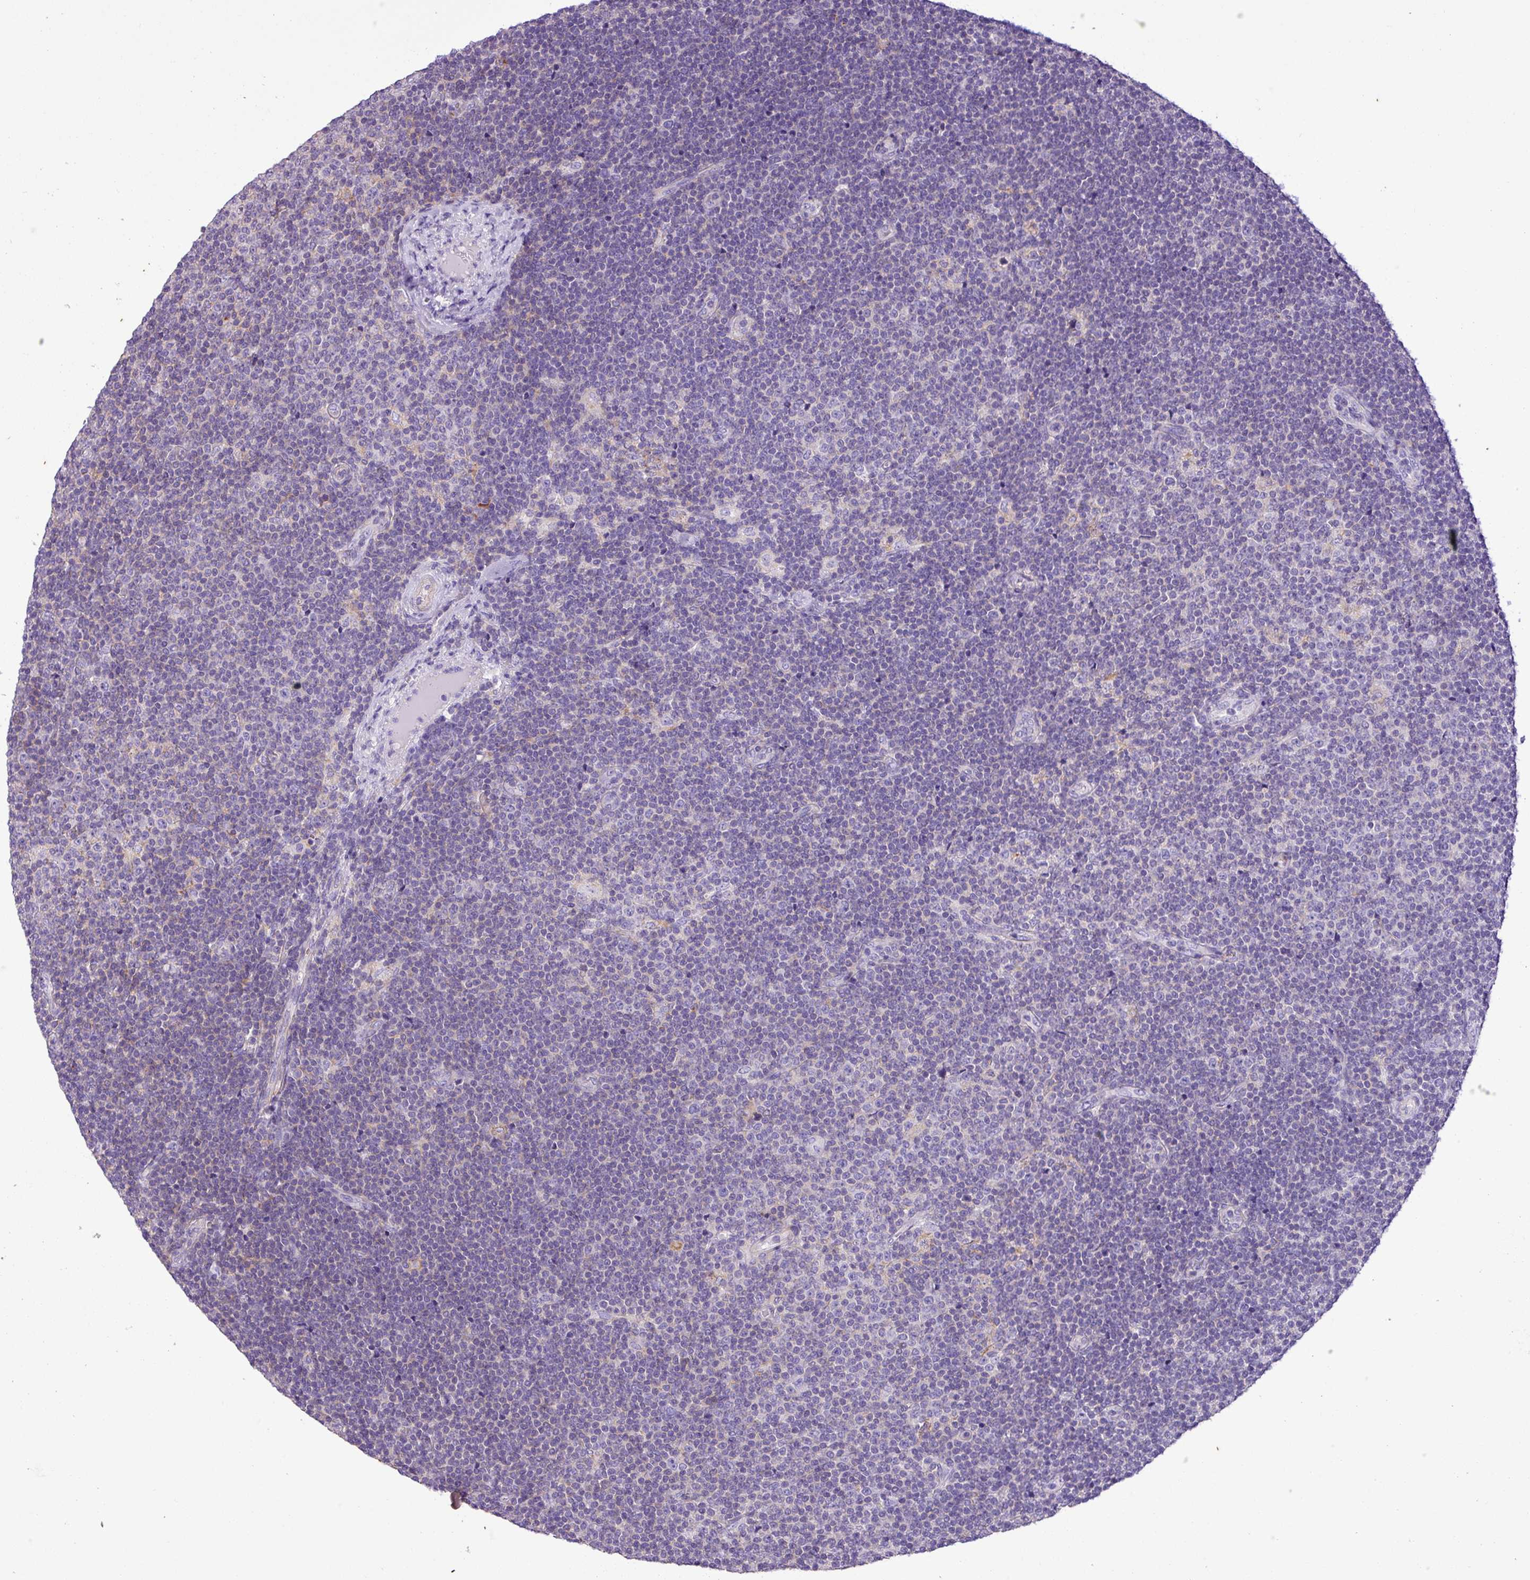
{"staining": {"intensity": "weak", "quantity": "<25%", "location": "cytoplasmic/membranous"}, "tissue": "lymphoma", "cell_type": "Tumor cells", "image_type": "cancer", "snomed": [{"axis": "morphology", "description": "Malignant lymphoma, non-Hodgkin's type, Low grade"}, {"axis": "topography", "description": "Lymph node"}], "caption": "IHC image of human malignant lymphoma, non-Hodgkin's type (low-grade) stained for a protein (brown), which displays no staining in tumor cells.", "gene": "ZNF334", "patient": {"sex": "male", "age": 48}}